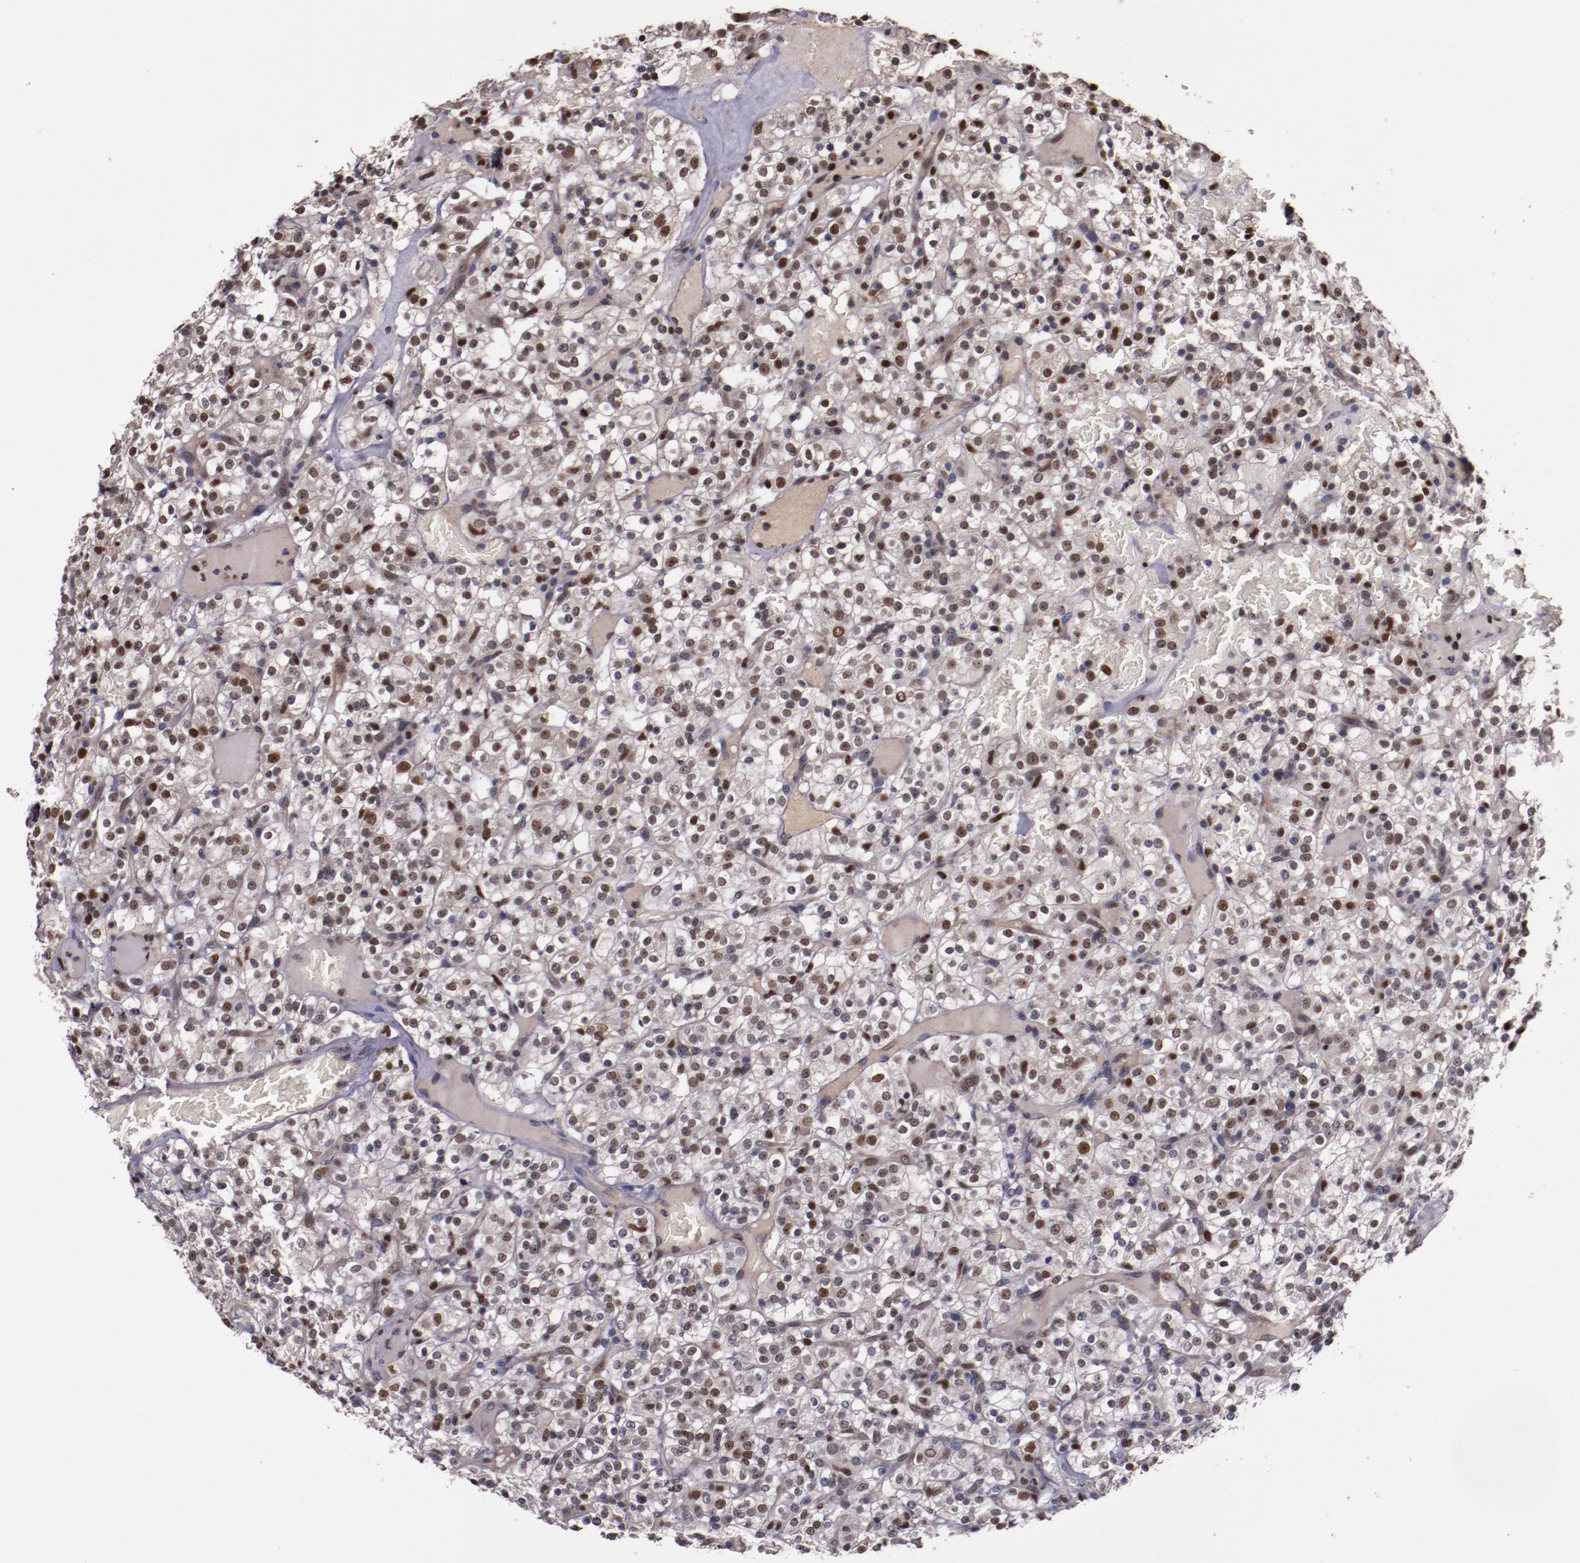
{"staining": {"intensity": "moderate", "quantity": ">75%", "location": "nuclear"}, "tissue": "renal cancer", "cell_type": "Tumor cells", "image_type": "cancer", "snomed": [{"axis": "morphology", "description": "Normal tissue, NOS"}, {"axis": "morphology", "description": "Adenocarcinoma, NOS"}, {"axis": "topography", "description": "Kidney"}], "caption": "Renal cancer stained for a protein (brown) displays moderate nuclear positive positivity in about >75% of tumor cells.", "gene": "CHEK2", "patient": {"sex": "female", "age": 72}}